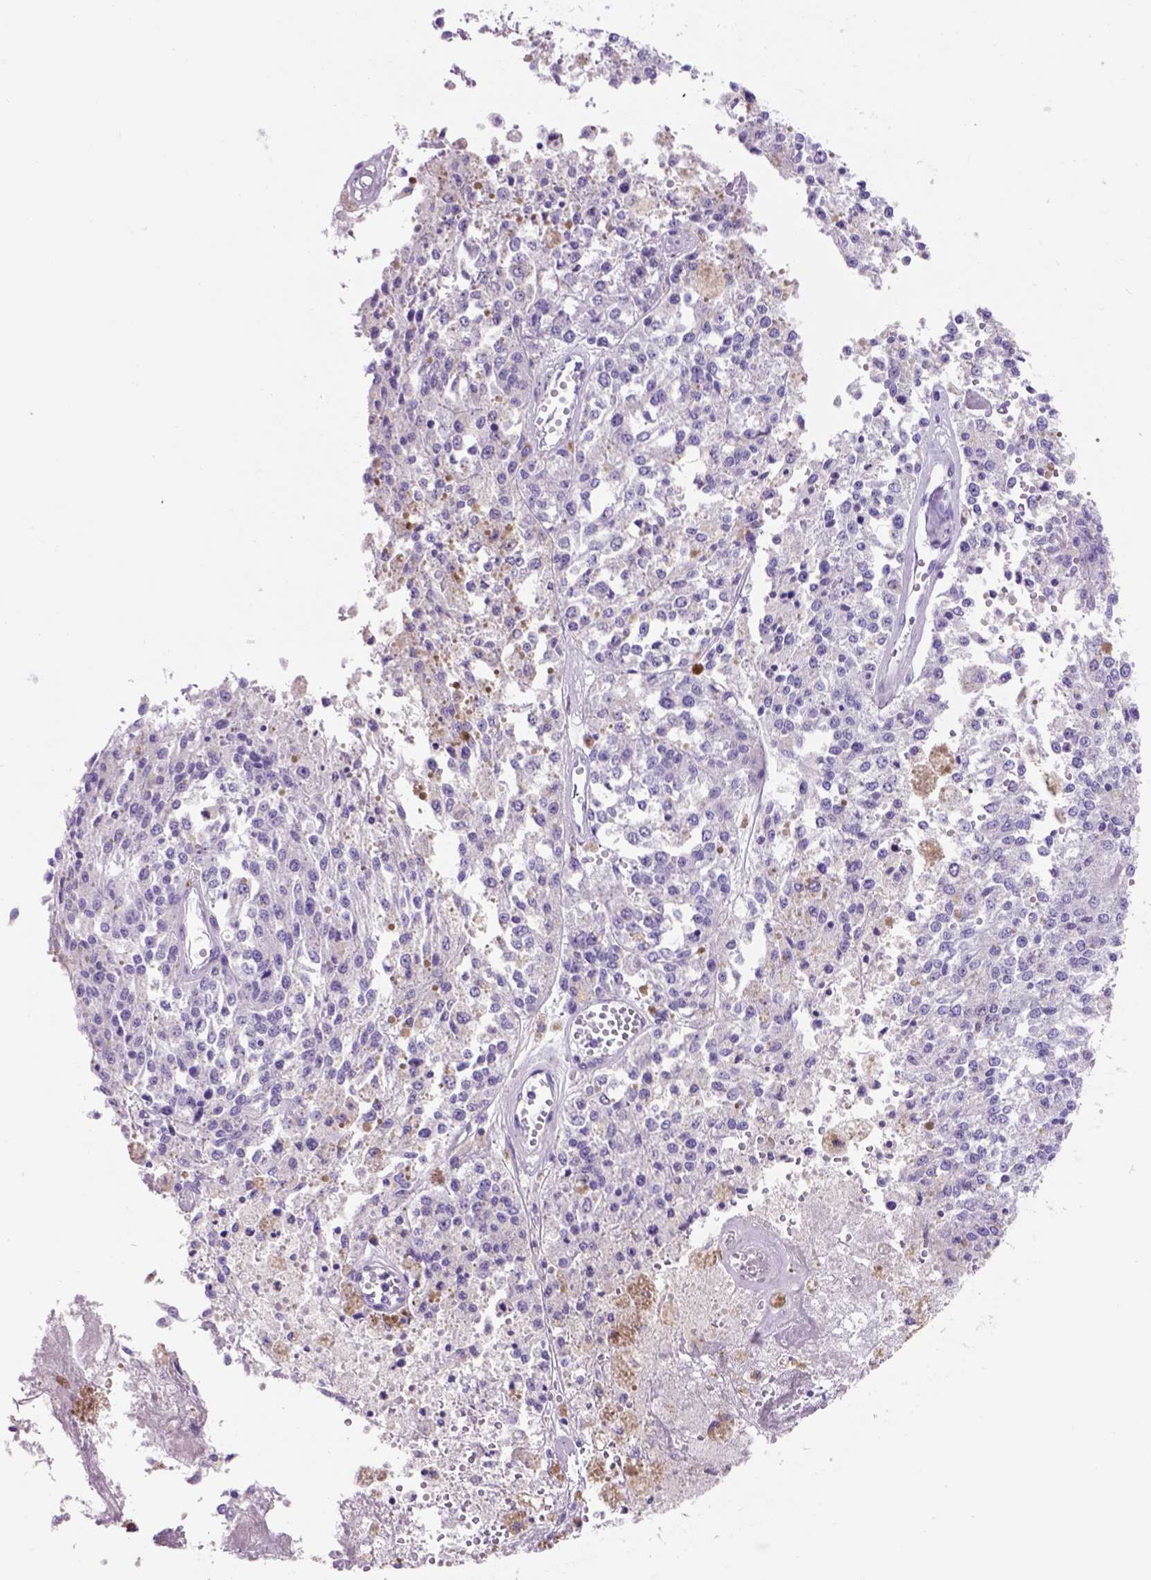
{"staining": {"intensity": "negative", "quantity": "none", "location": "none"}, "tissue": "melanoma", "cell_type": "Tumor cells", "image_type": "cancer", "snomed": [{"axis": "morphology", "description": "Malignant melanoma, Metastatic site"}, {"axis": "topography", "description": "Lymph node"}], "caption": "The photomicrograph displays no significant expression in tumor cells of melanoma.", "gene": "EGFR", "patient": {"sex": "female", "age": 64}}